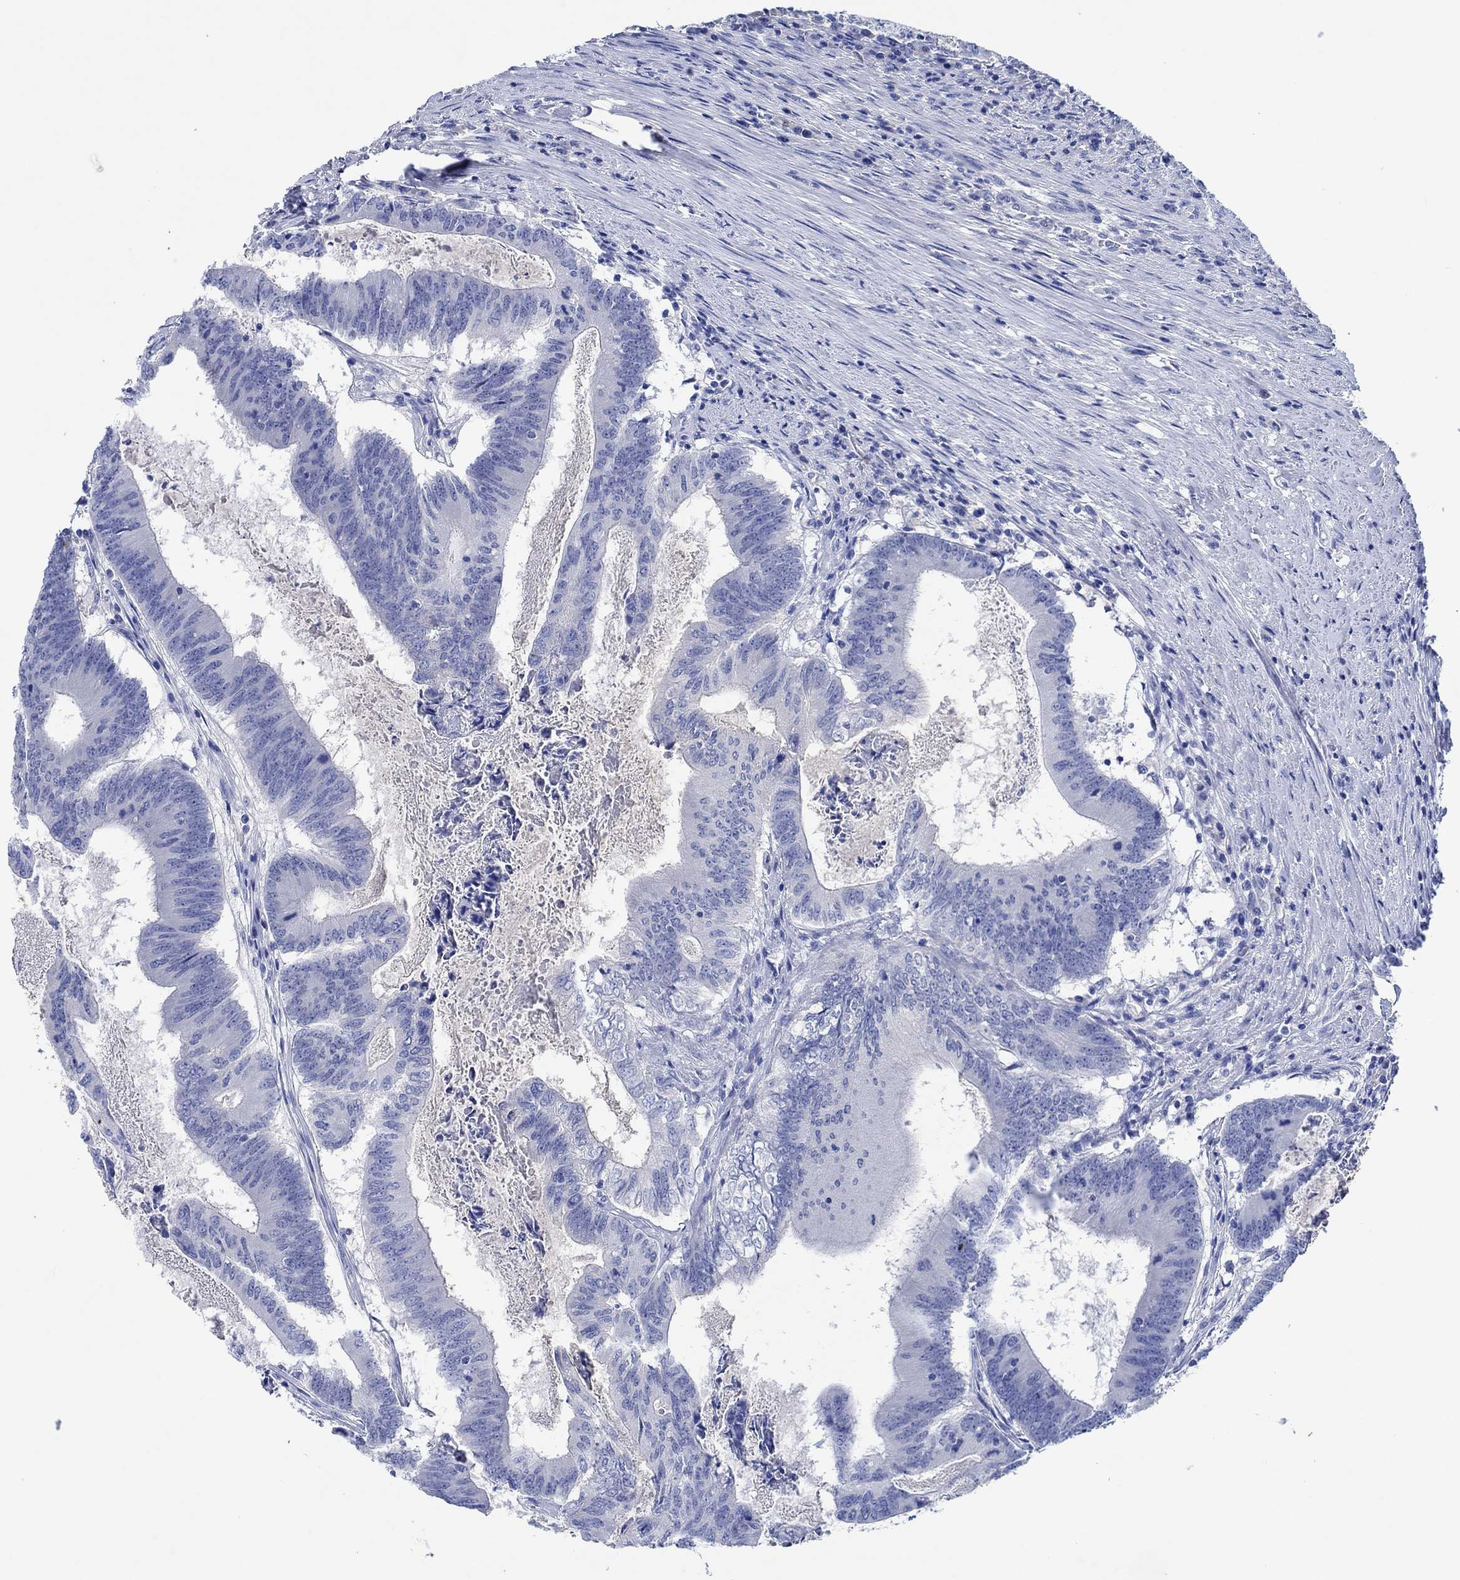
{"staining": {"intensity": "negative", "quantity": "none", "location": "none"}, "tissue": "colorectal cancer", "cell_type": "Tumor cells", "image_type": "cancer", "snomed": [{"axis": "morphology", "description": "Adenocarcinoma, NOS"}, {"axis": "topography", "description": "Colon"}], "caption": "The micrograph shows no staining of tumor cells in colorectal cancer.", "gene": "CPNE6", "patient": {"sex": "female", "age": 70}}